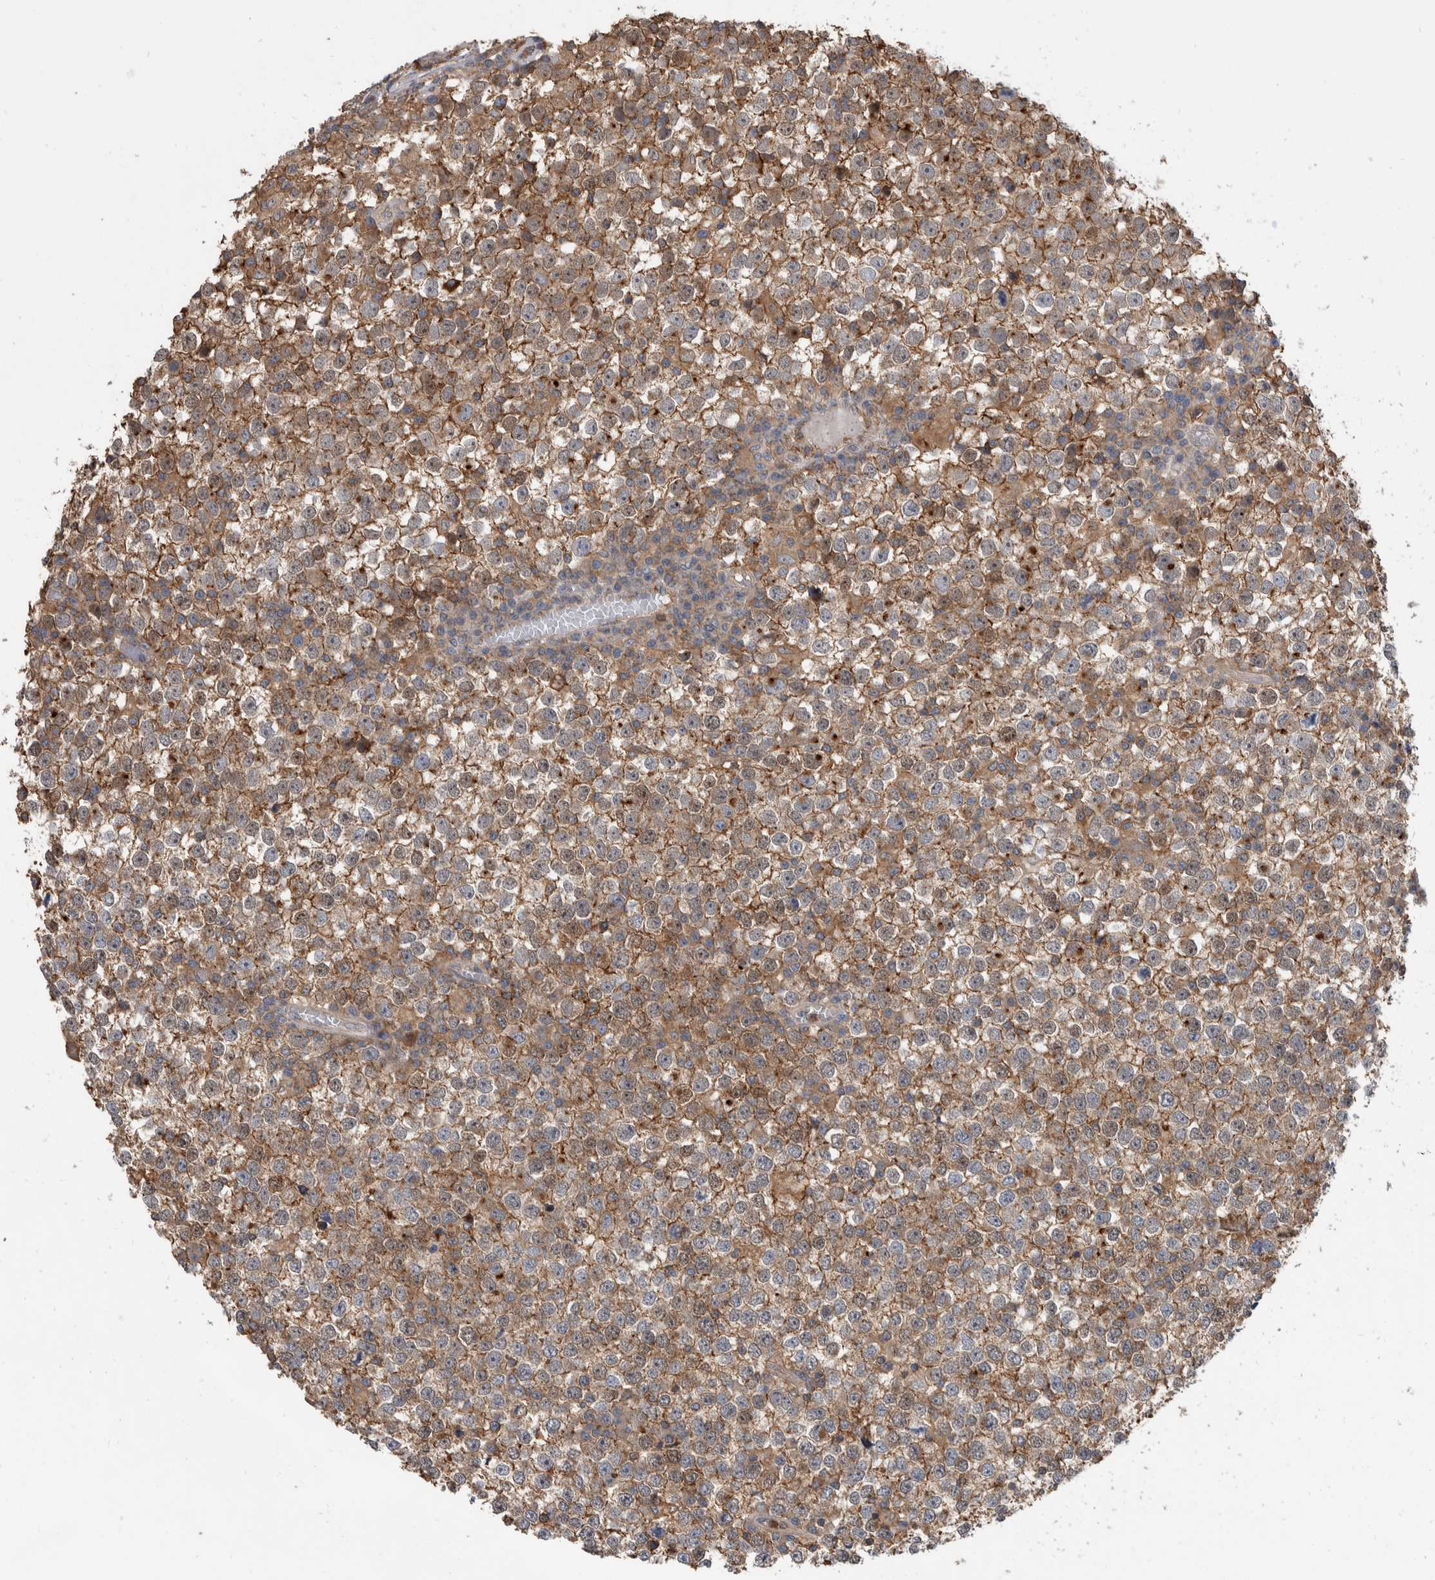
{"staining": {"intensity": "weak", "quantity": "25%-75%", "location": "cytoplasmic/membranous"}, "tissue": "testis cancer", "cell_type": "Tumor cells", "image_type": "cancer", "snomed": [{"axis": "morphology", "description": "Seminoma, NOS"}, {"axis": "topography", "description": "Testis"}], "caption": "Approximately 25%-75% of tumor cells in seminoma (testis) reveal weak cytoplasmic/membranous protein staining as visualized by brown immunohistochemical staining.", "gene": "SDCBP", "patient": {"sex": "male", "age": 65}}